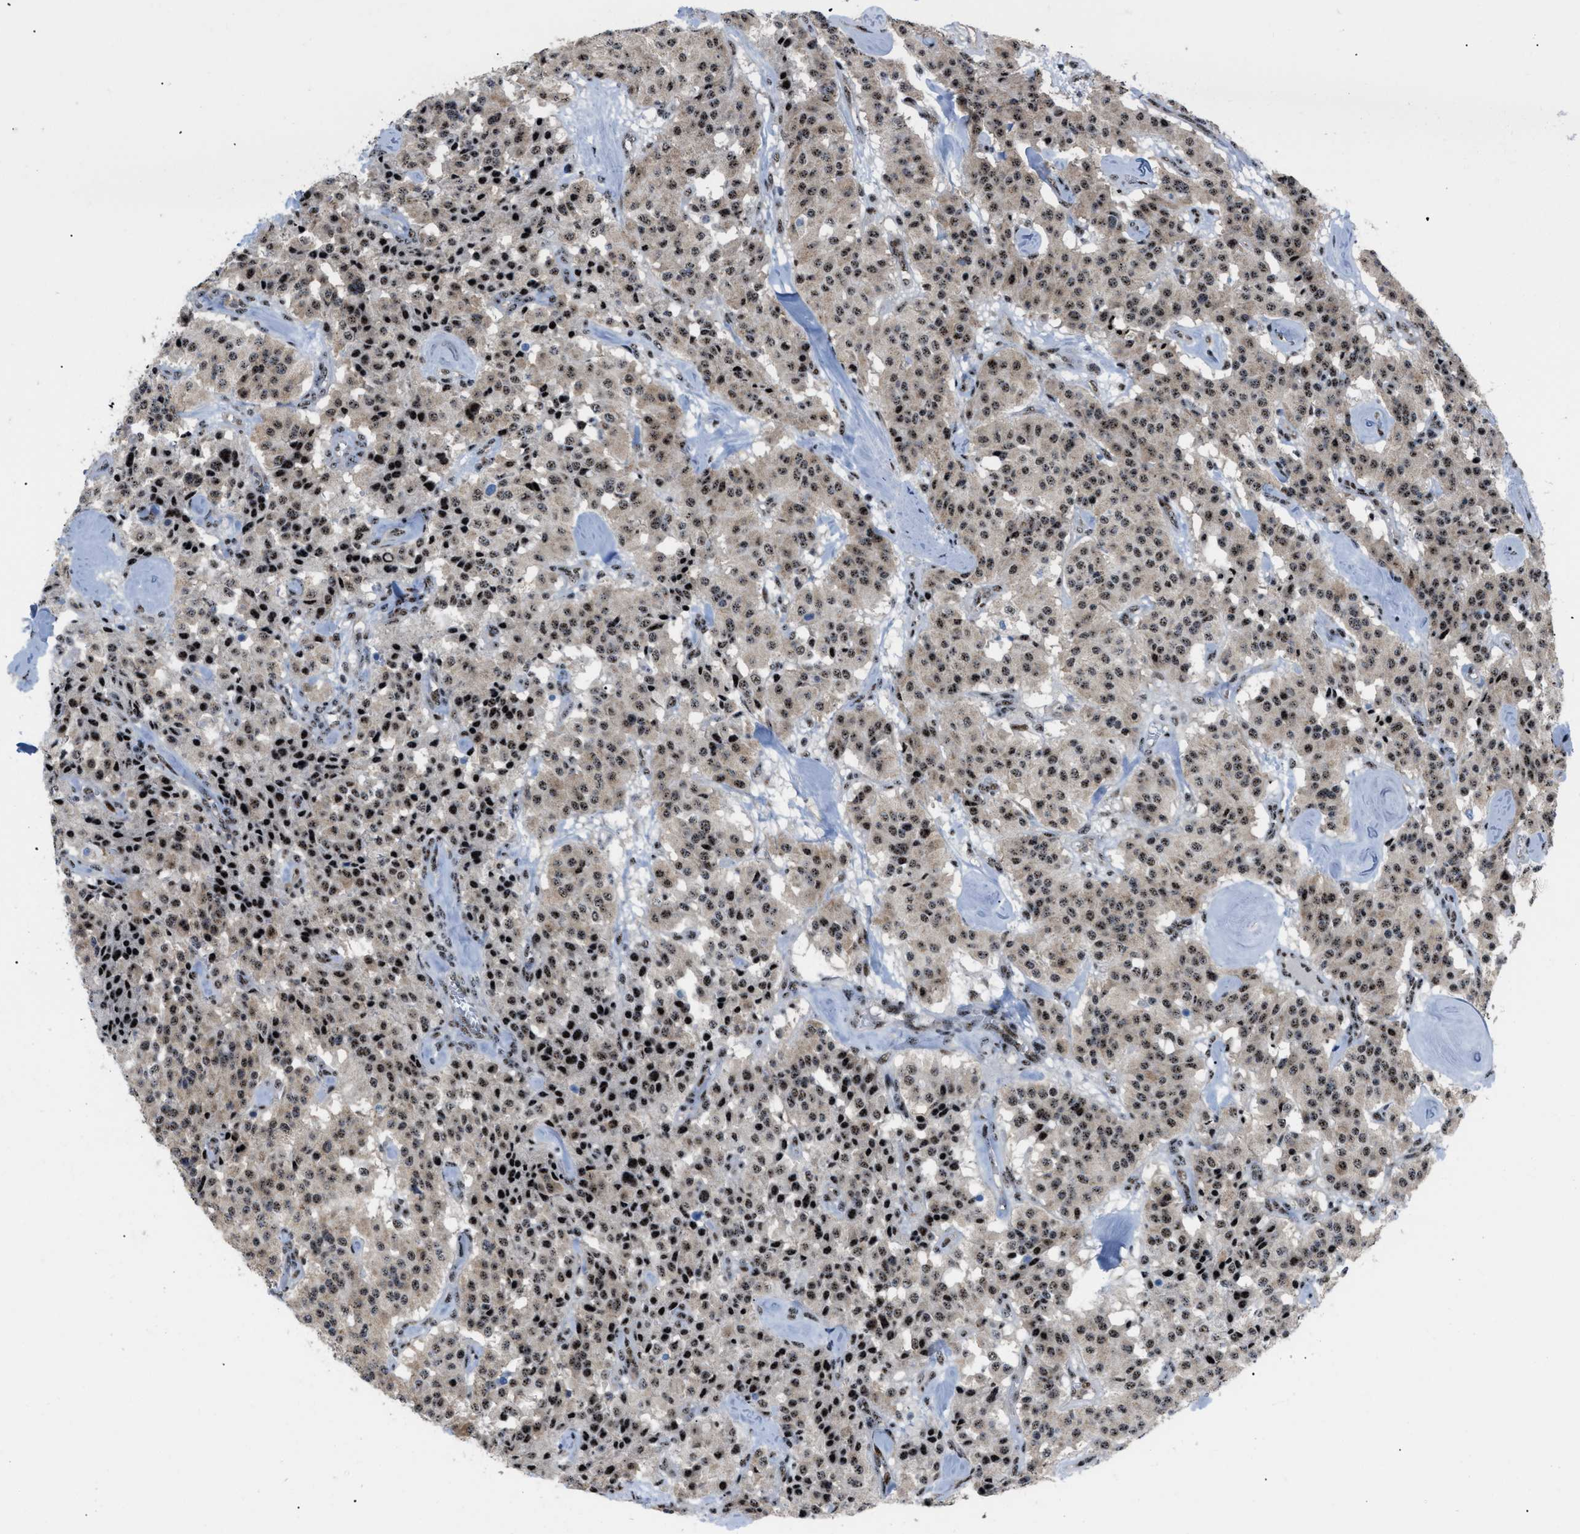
{"staining": {"intensity": "strong", "quantity": ">75%", "location": "cytoplasmic/membranous,nuclear"}, "tissue": "carcinoid", "cell_type": "Tumor cells", "image_type": "cancer", "snomed": [{"axis": "morphology", "description": "Carcinoid, malignant, NOS"}, {"axis": "topography", "description": "Lung"}], "caption": "Immunohistochemistry photomicrograph of neoplastic tissue: human malignant carcinoid stained using IHC demonstrates high levels of strong protein expression localized specifically in the cytoplasmic/membranous and nuclear of tumor cells, appearing as a cytoplasmic/membranous and nuclear brown color.", "gene": "CDR2", "patient": {"sex": "male", "age": 30}}